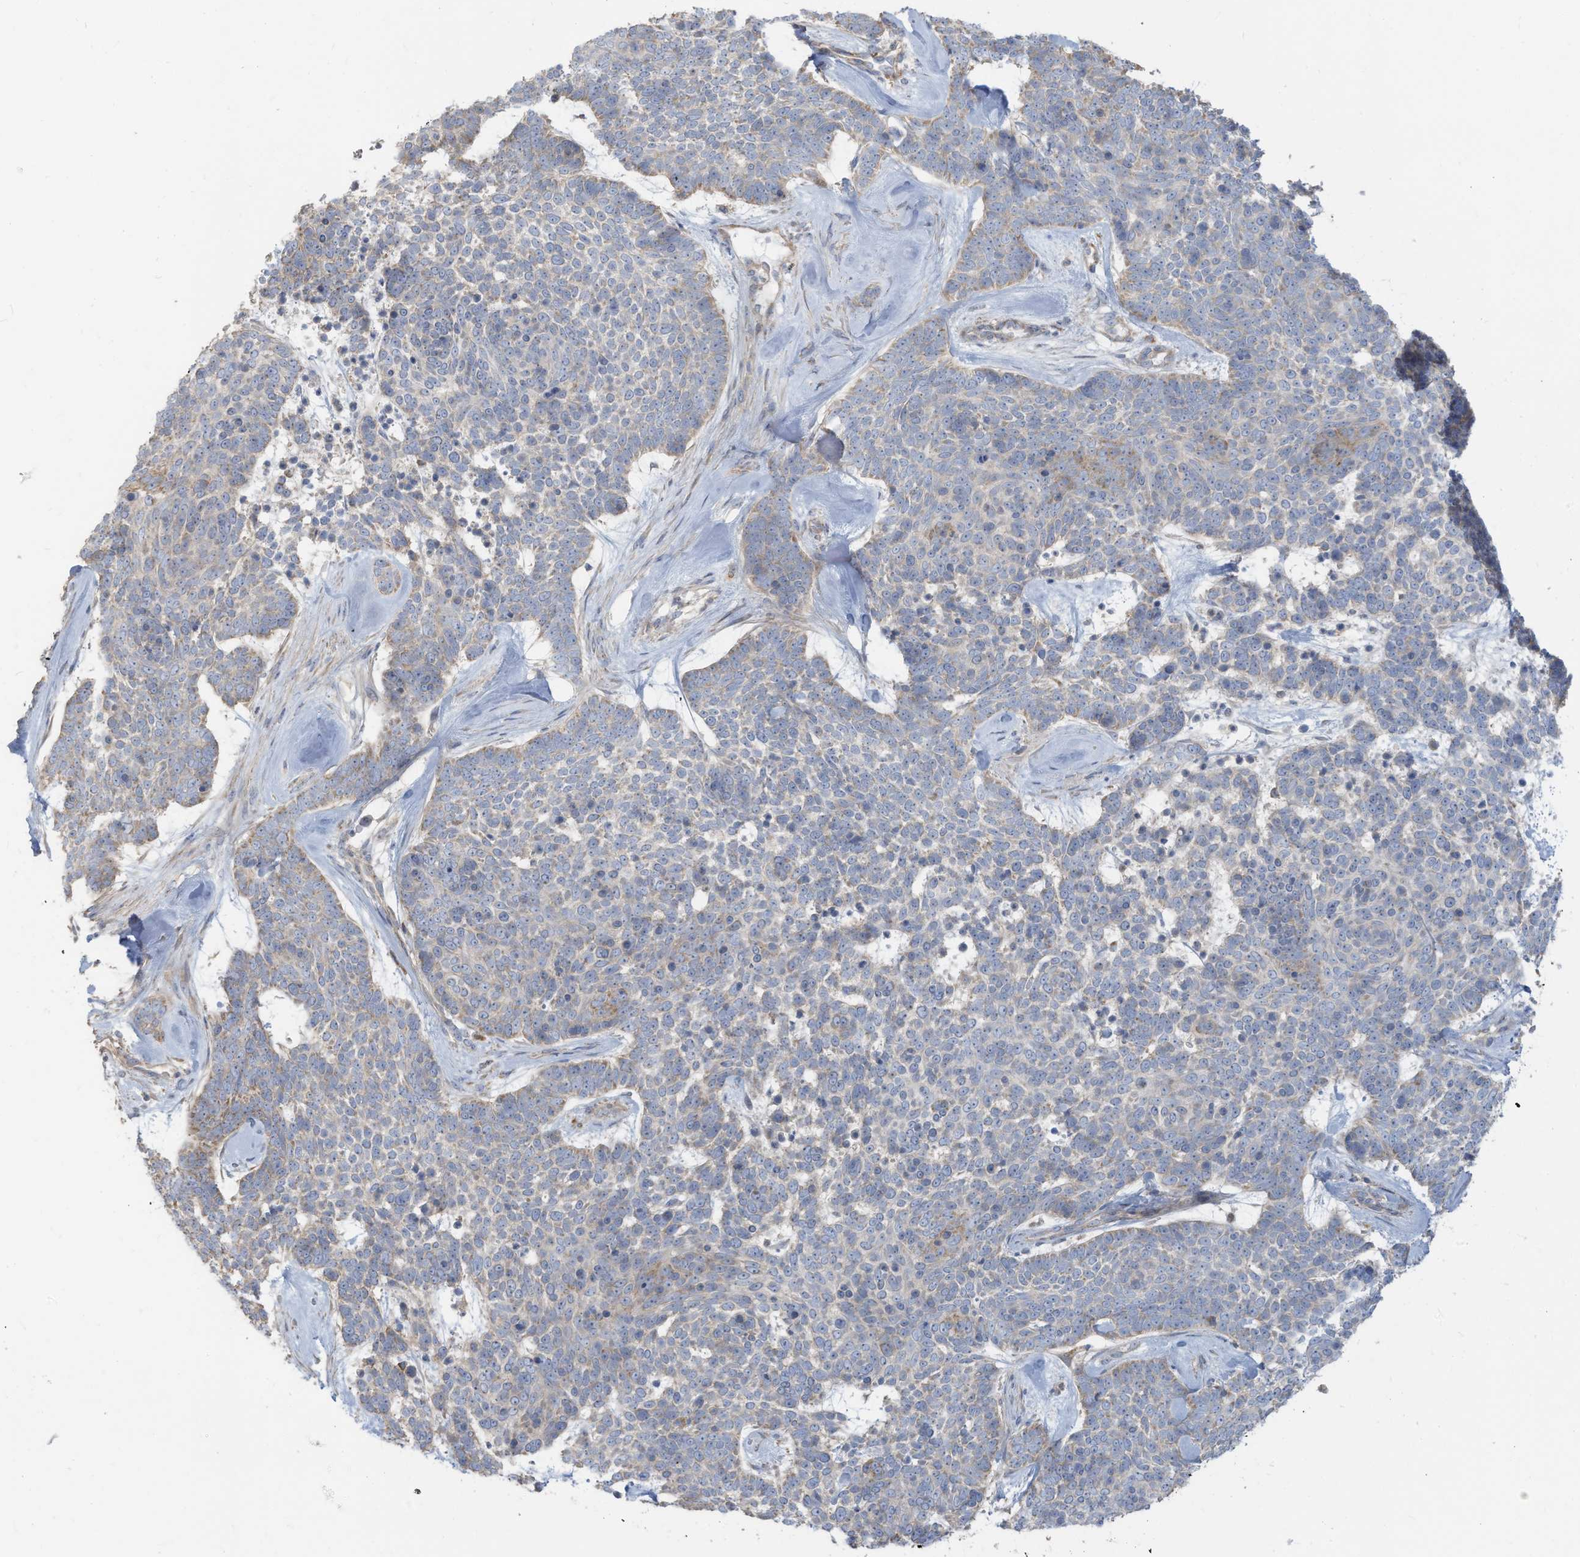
{"staining": {"intensity": "negative", "quantity": "none", "location": "none"}, "tissue": "skin cancer", "cell_type": "Tumor cells", "image_type": "cancer", "snomed": [{"axis": "morphology", "description": "Basal cell carcinoma"}, {"axis": "topography", "description": "Skin"}], "caption": "Skin basal cell carcinoma stained for a protein using immunohistochemistry (IHC) demonstrates no positivity tumor cells.", "gene": "GTPBP2", "patient": {"sex": "female", "age": 81}}